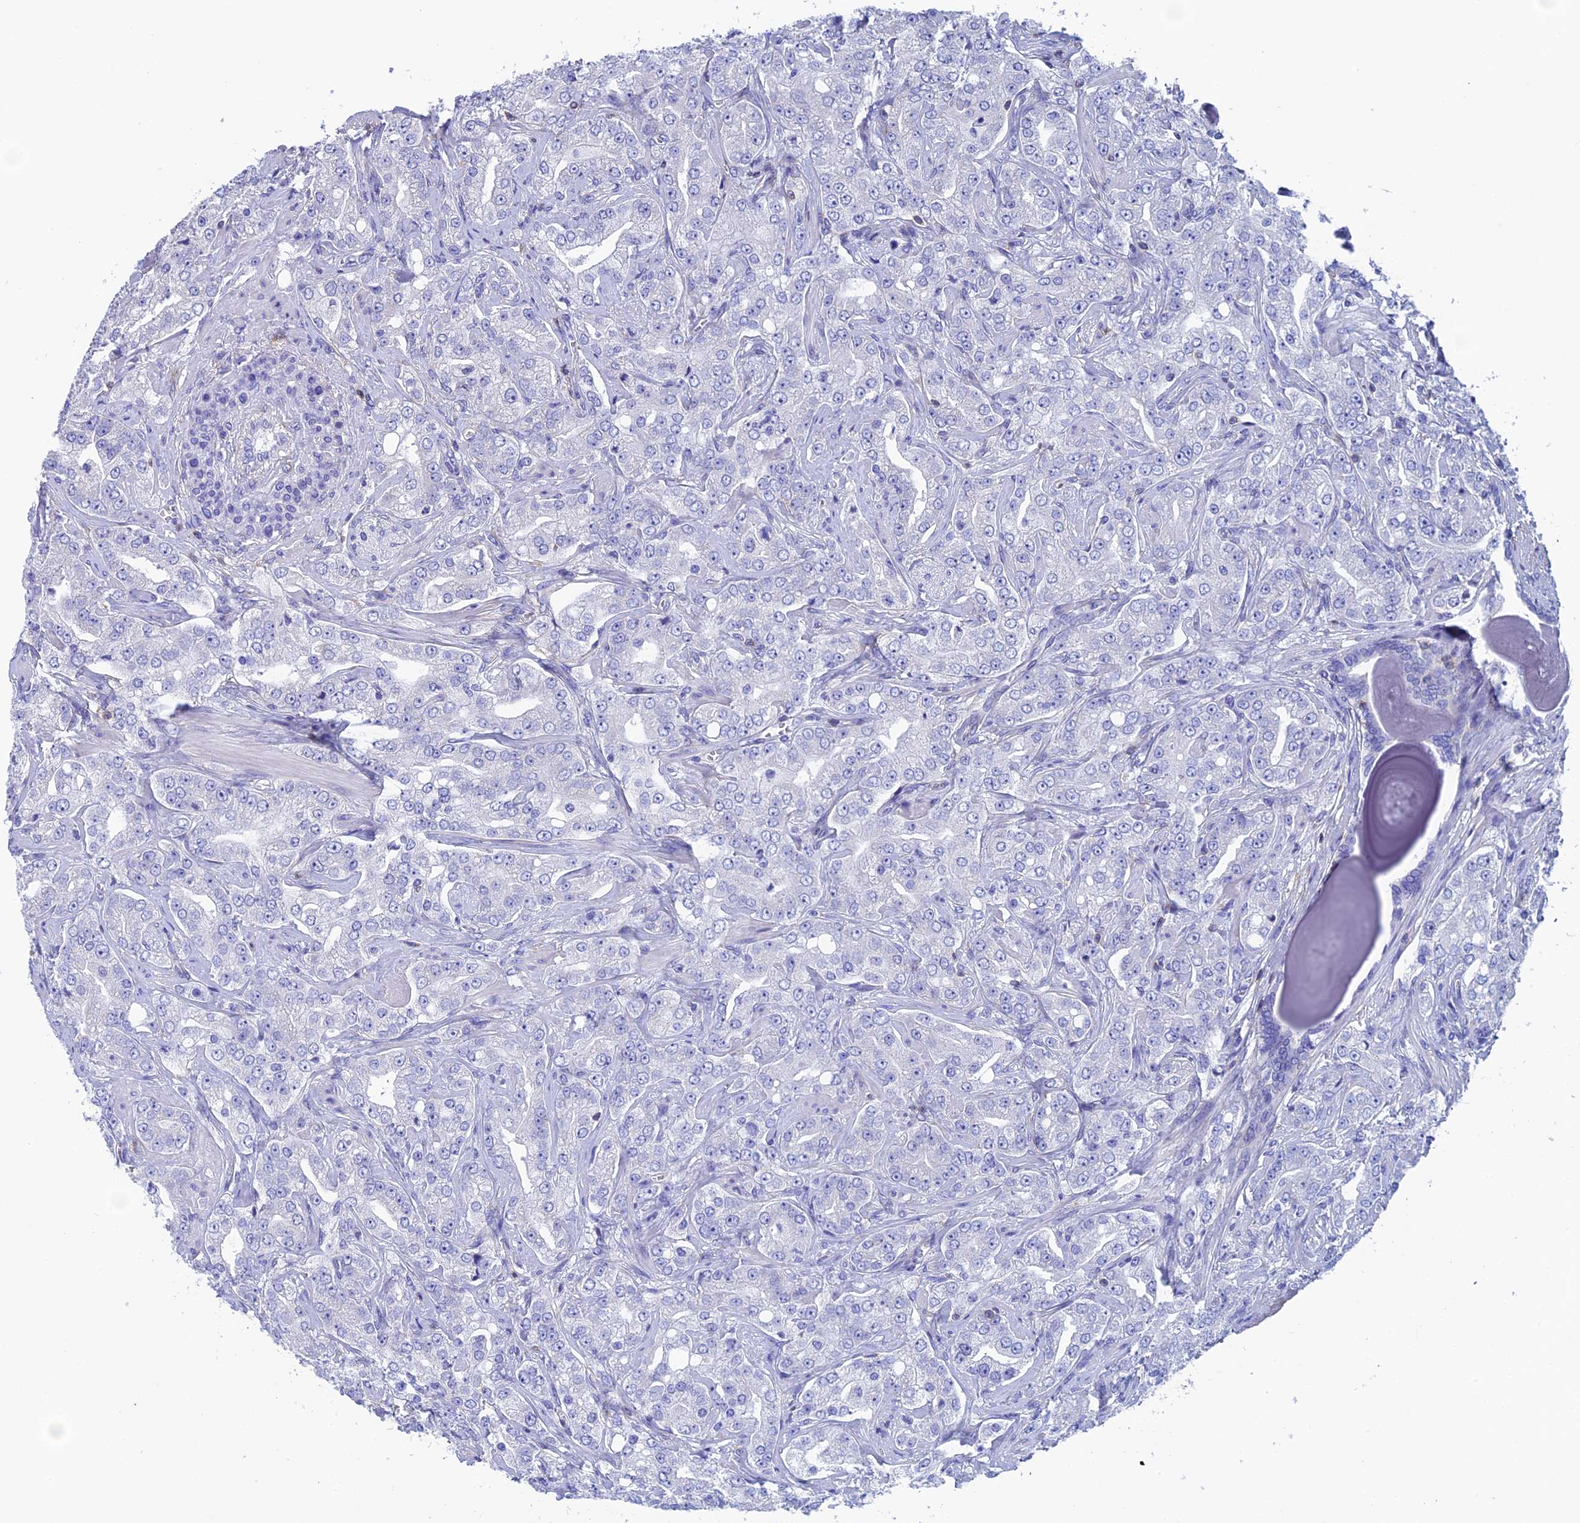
{"staining": {"intensity": "negative", "quantity": "none", "location": "none"}, "tissue": "prostate cancer", "cell_type": "Tumor cells", "image_type": "cancer", "snomed": [{"axis": "morphology", "description": "Adenocarcinoma, Low grade"}, {"axis": "topography", "description": "Prostate"}], "caption": "Tumor cells show no significant staining in prostate cancer.", "gene": "SEPTIN1", "patient": {"sex": "male", "age": 67}}